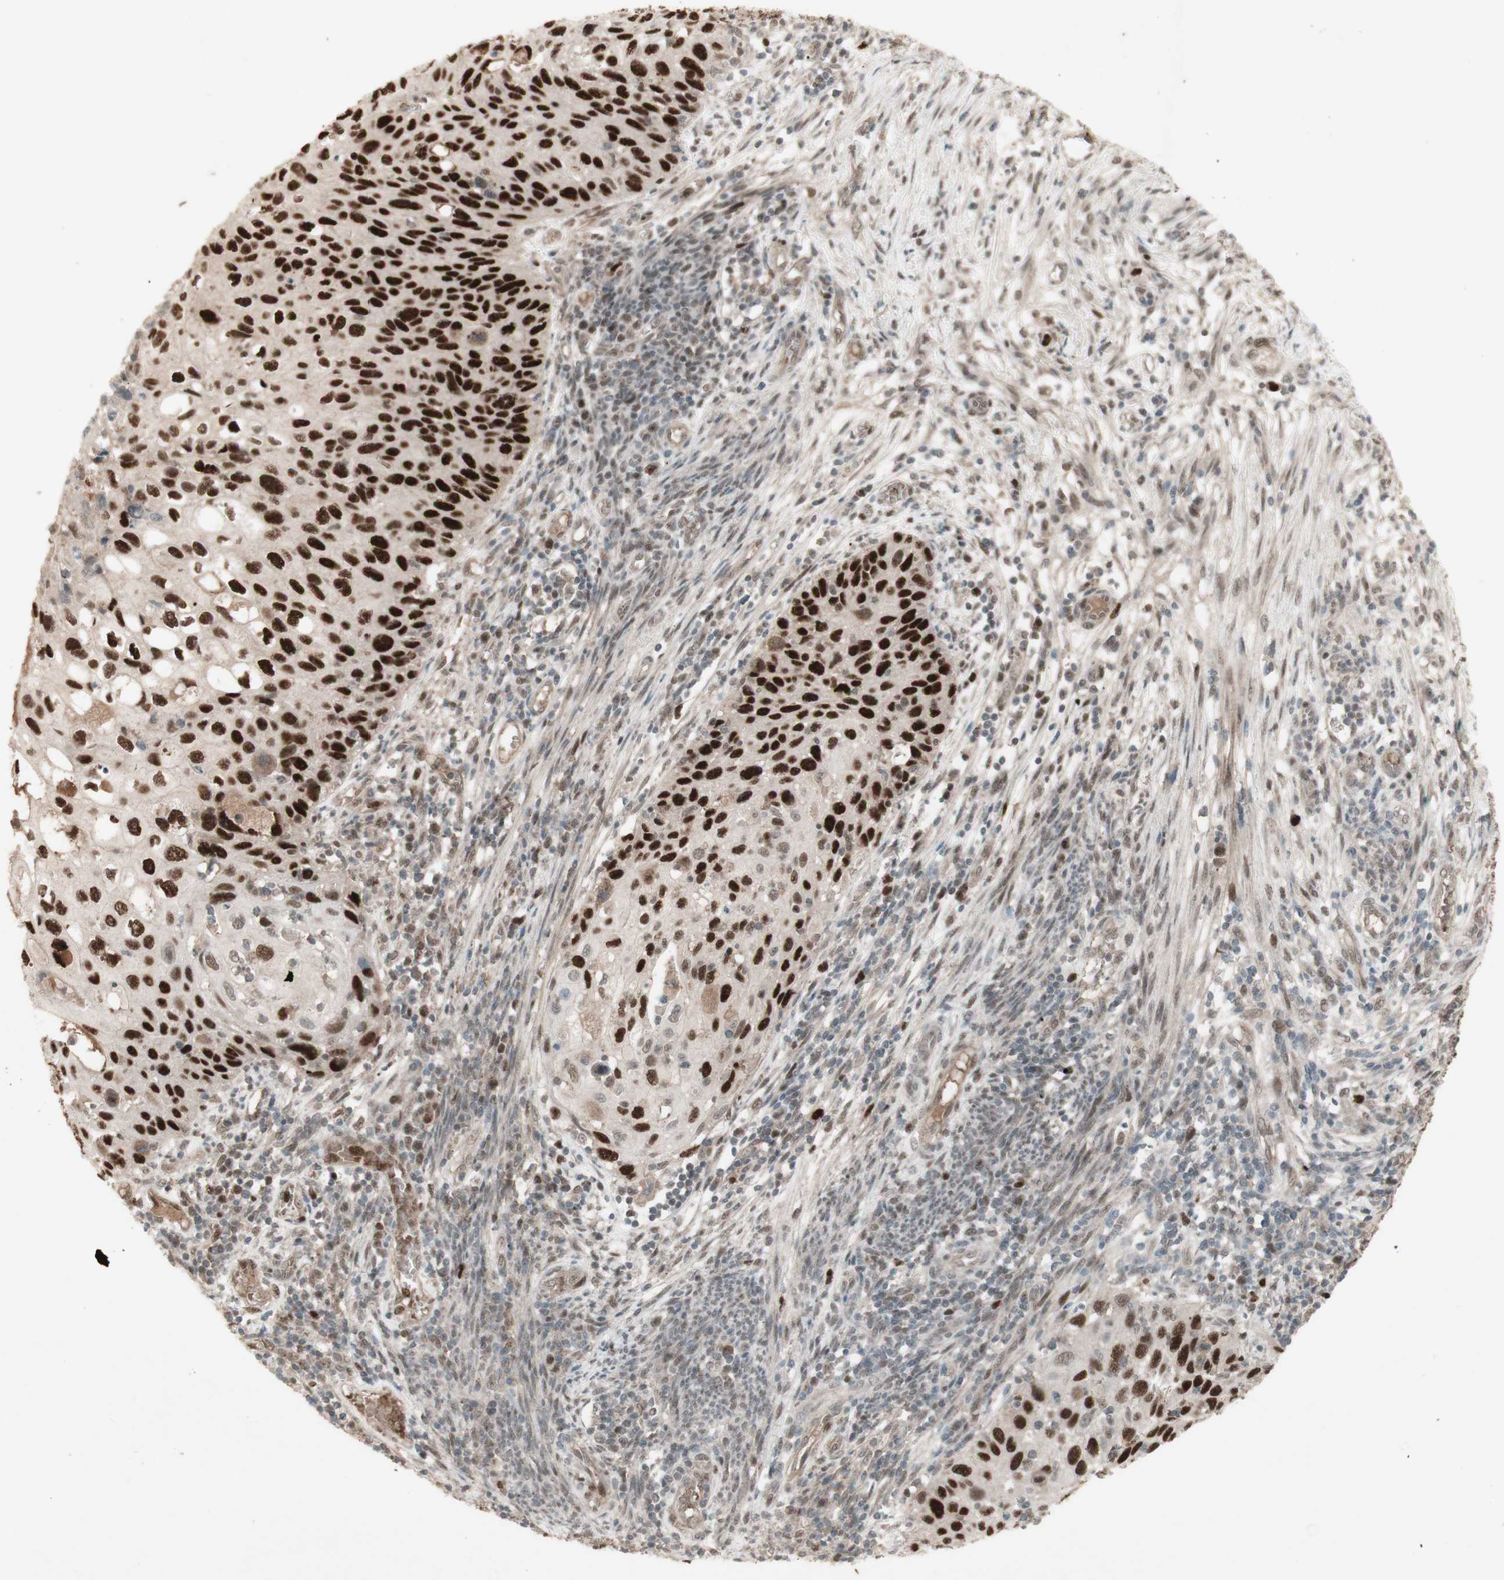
{"staining": {"intensity": "strong", "quantity": "25%-75%", "location": "cytoplasmic/membranous,nuclear"}, "tissue": "cervical cancer", "cell_type": "Tumor cells", "image_type": "cancer", "snomed": [{"axis": "morphology", "description": "Squamous cell carcinoma, NOS"}, {"axis": "topography", "description": "Cervix"}], "caption": "High-power microscopy captured an immunohistochemistry (IHC) image of cervical cancer (squamous cell carcinoma), revealing strong cytoplasmic/membranous and nuclear staining in approximately 25%-75% of tumor cells. The staining was performed using DAB (3,3'-diaminobenzidine) to visualize the protein expression in brown, while the nuclei were stained in blue with hematoxylin (Magnification: 20x).", "gene": "MSH6", "patient": {"sex": "female", "age": 70}}